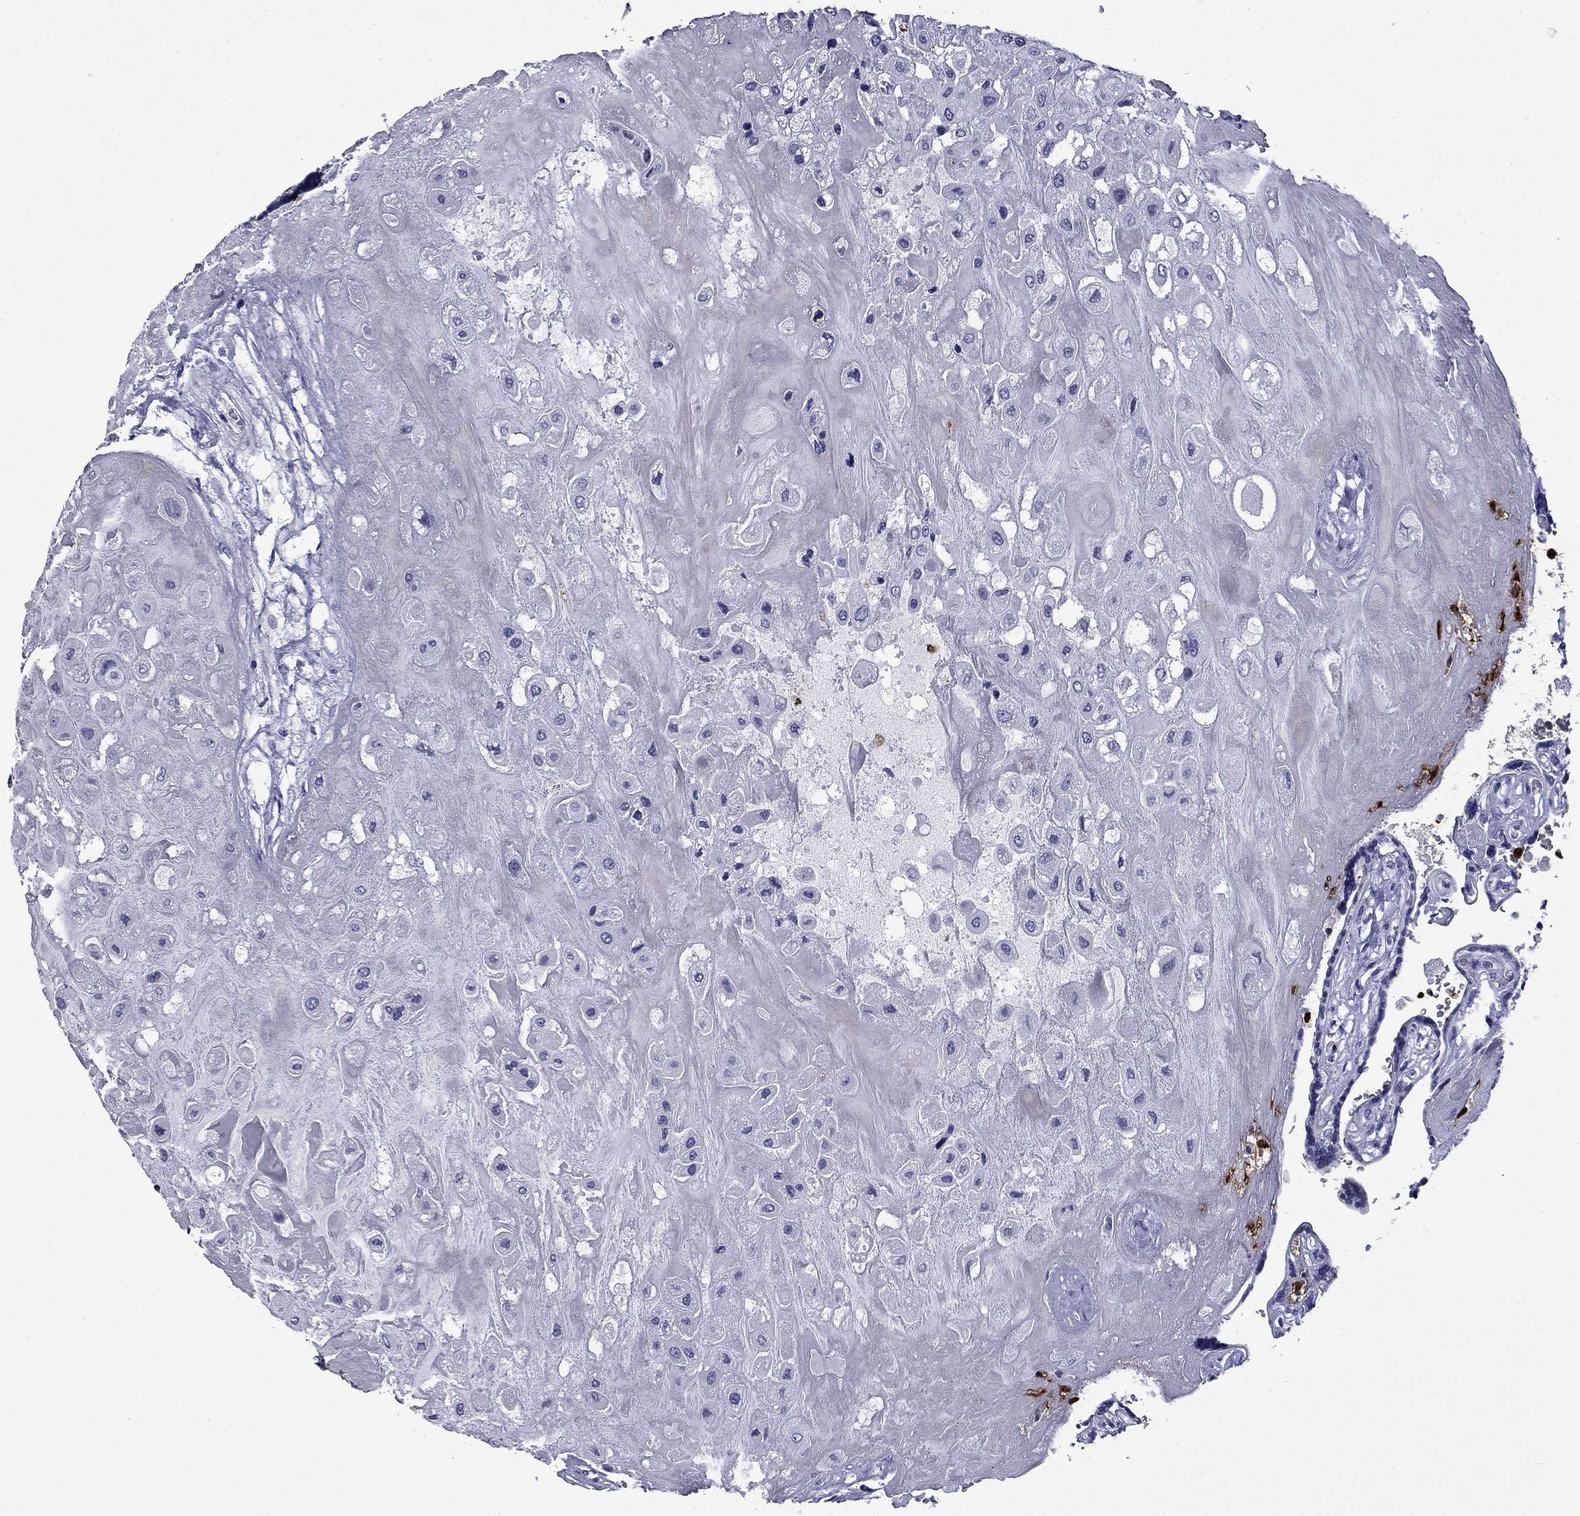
{"staining": {"intensity": "negative", "quantity": "none", "location": "none"}, "tissue": "placenta", "cell_type": "Decidual cells", "image_type": "normal", "snomed": [{"axis": "morphology", "description": "Normal tissue, NOS"}, {"axis": "topography", "description": "Placenta"}], "caption": "Placenta stained for a protein using immunohistochemistry (IHC) displays no staining decidual cells.", "gene": "TRIM29", "patient": {"sex": "female", "age": 32}}